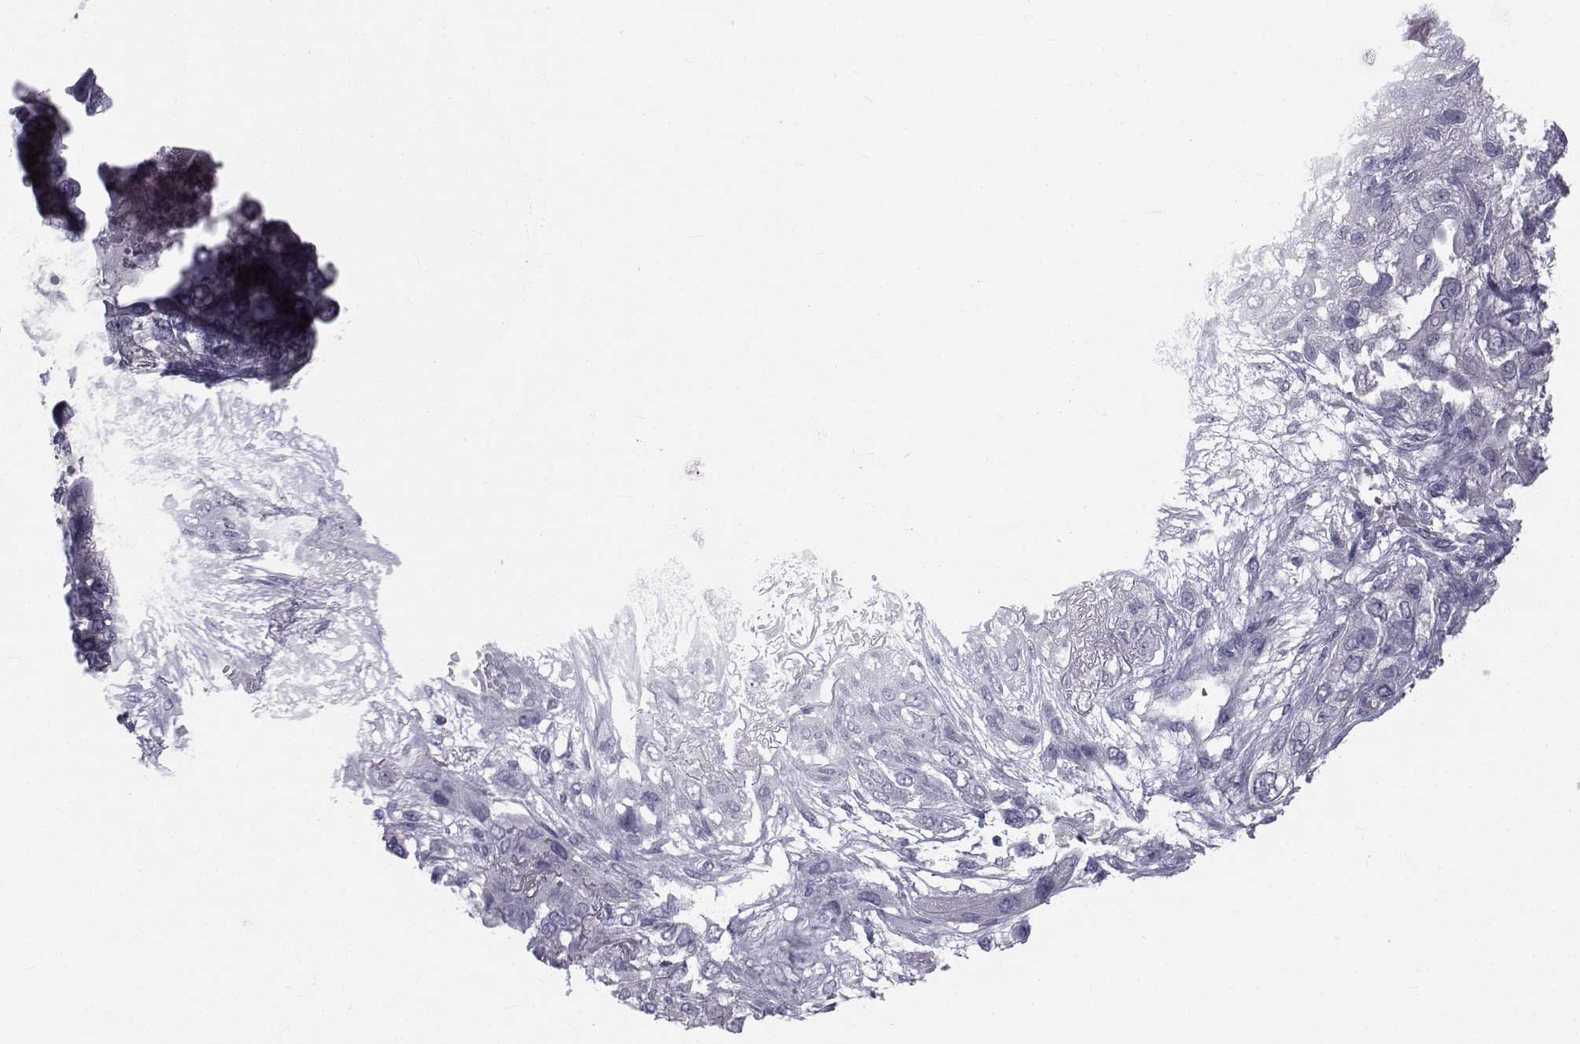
{"staining": {"intensity": "negative", "quantity": "none", "location": "none"}, "tissue": "lung cancer", "cell_type": "Tumor cells", "image_type": "cancer", "snomed": [{"axis": "morphology", "description": "Squamous cell carcinoma, NOS"}, {"axis": "topography", "description": "Lung"}], "caption": "Immunohistochemistry (IHC) photomicrograph of neoplastic tissue: lung cancer stained with DAB (3,3'-diaminobenzidine) reveals no significant protein positivity in tumor cells.", "gene": "FDXR", "patient": {"sex": "female", "age": 70}}